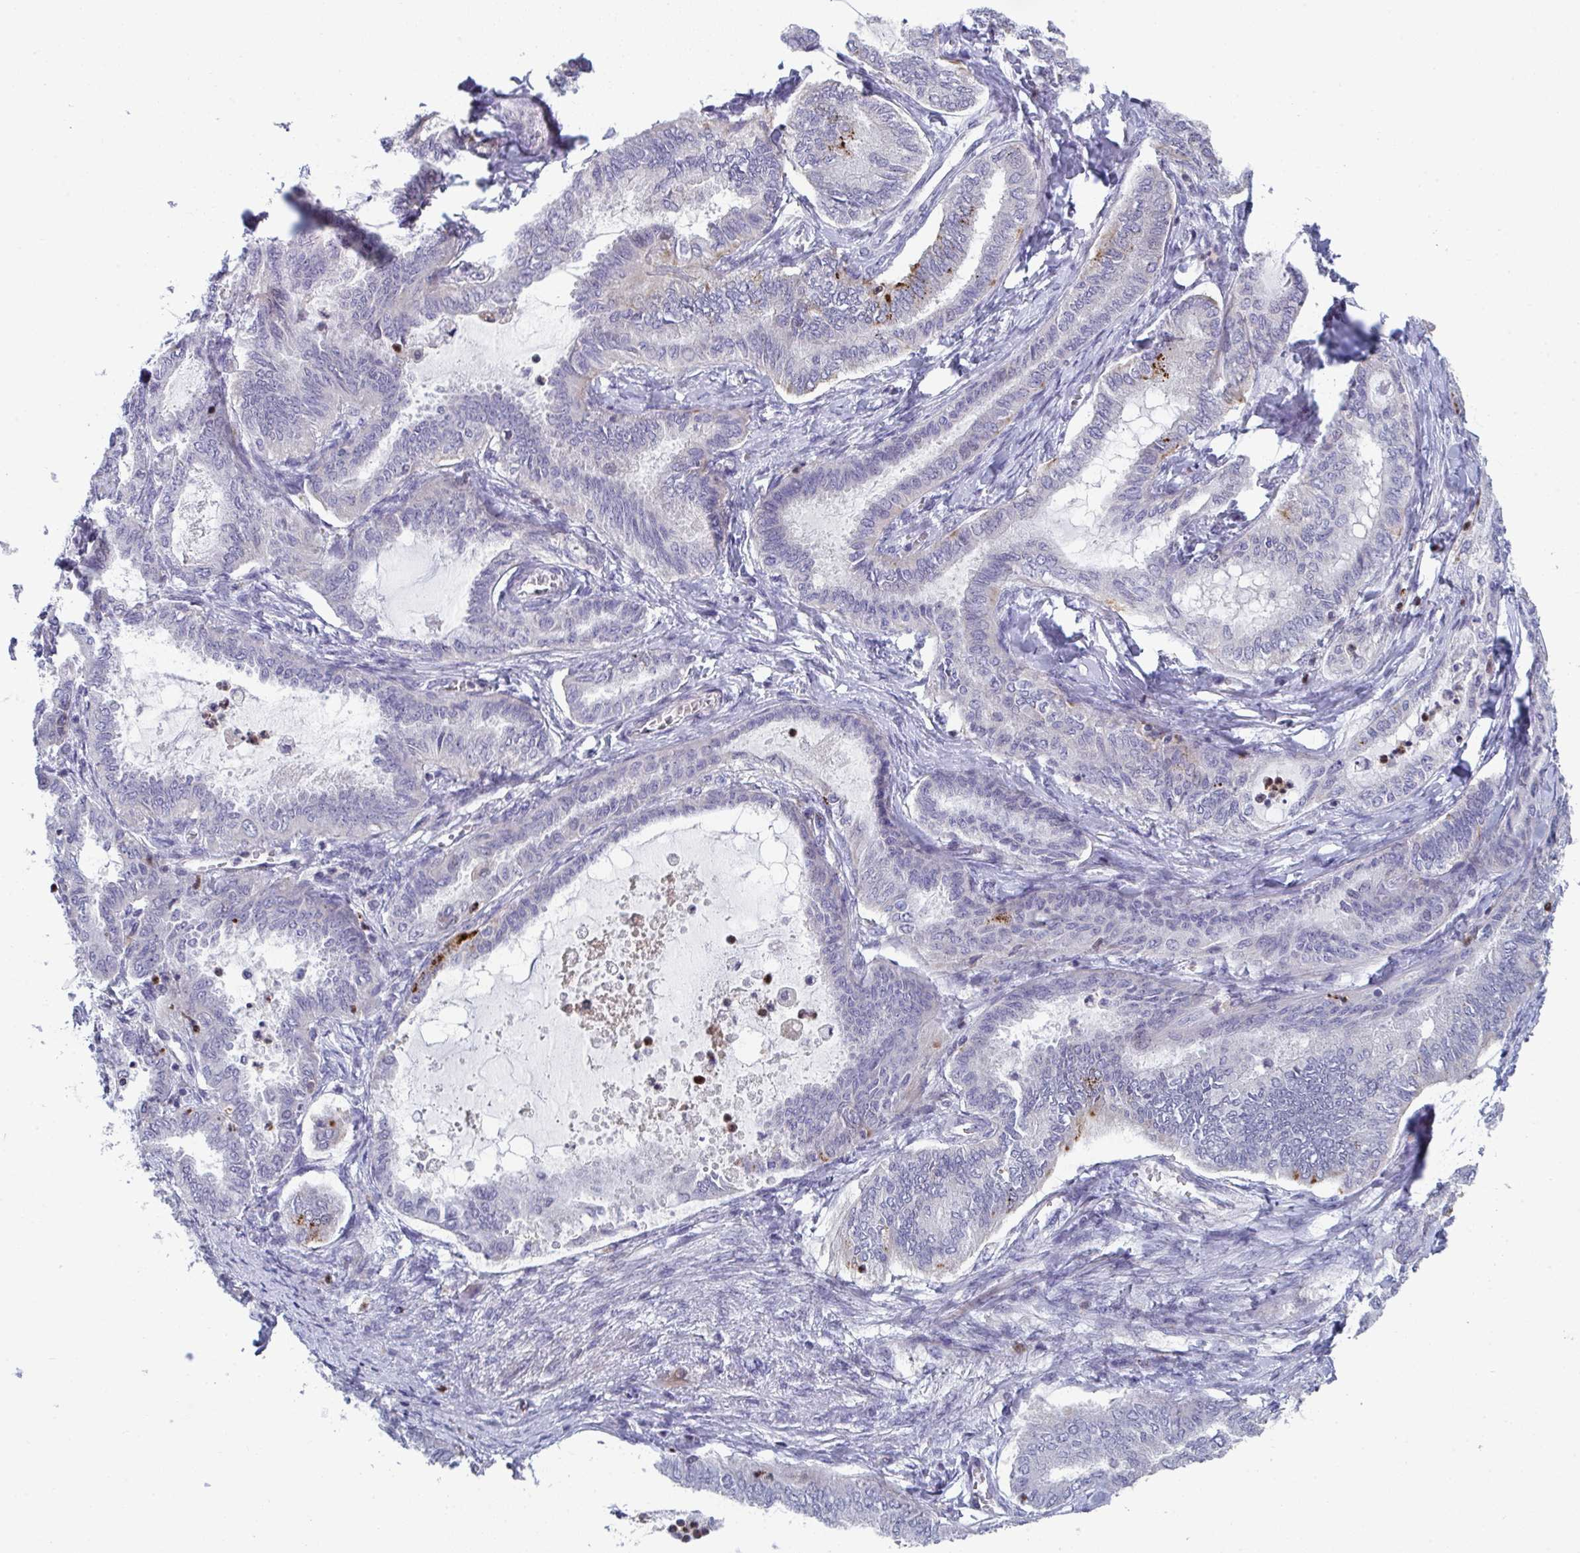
{"staining": {"intensity": "negative", "quantity": "none", "location": "none"}, "tissue": "ovarian cancer", "cell_type": "Tumor cells", "image_type": "cancer", "snomed": [{"axis": "morphology", "description": "Carcinoma, endometroid"}, {"axis": "topography", "description": "Ovary"}], "caption": "Immunohistochemical staining of human endometroid carcinoma (ovarian) demonstrates no significant staining in tumor cells.", "gene": "AOC2", "patient": {"sex": "female", "age": 70}}